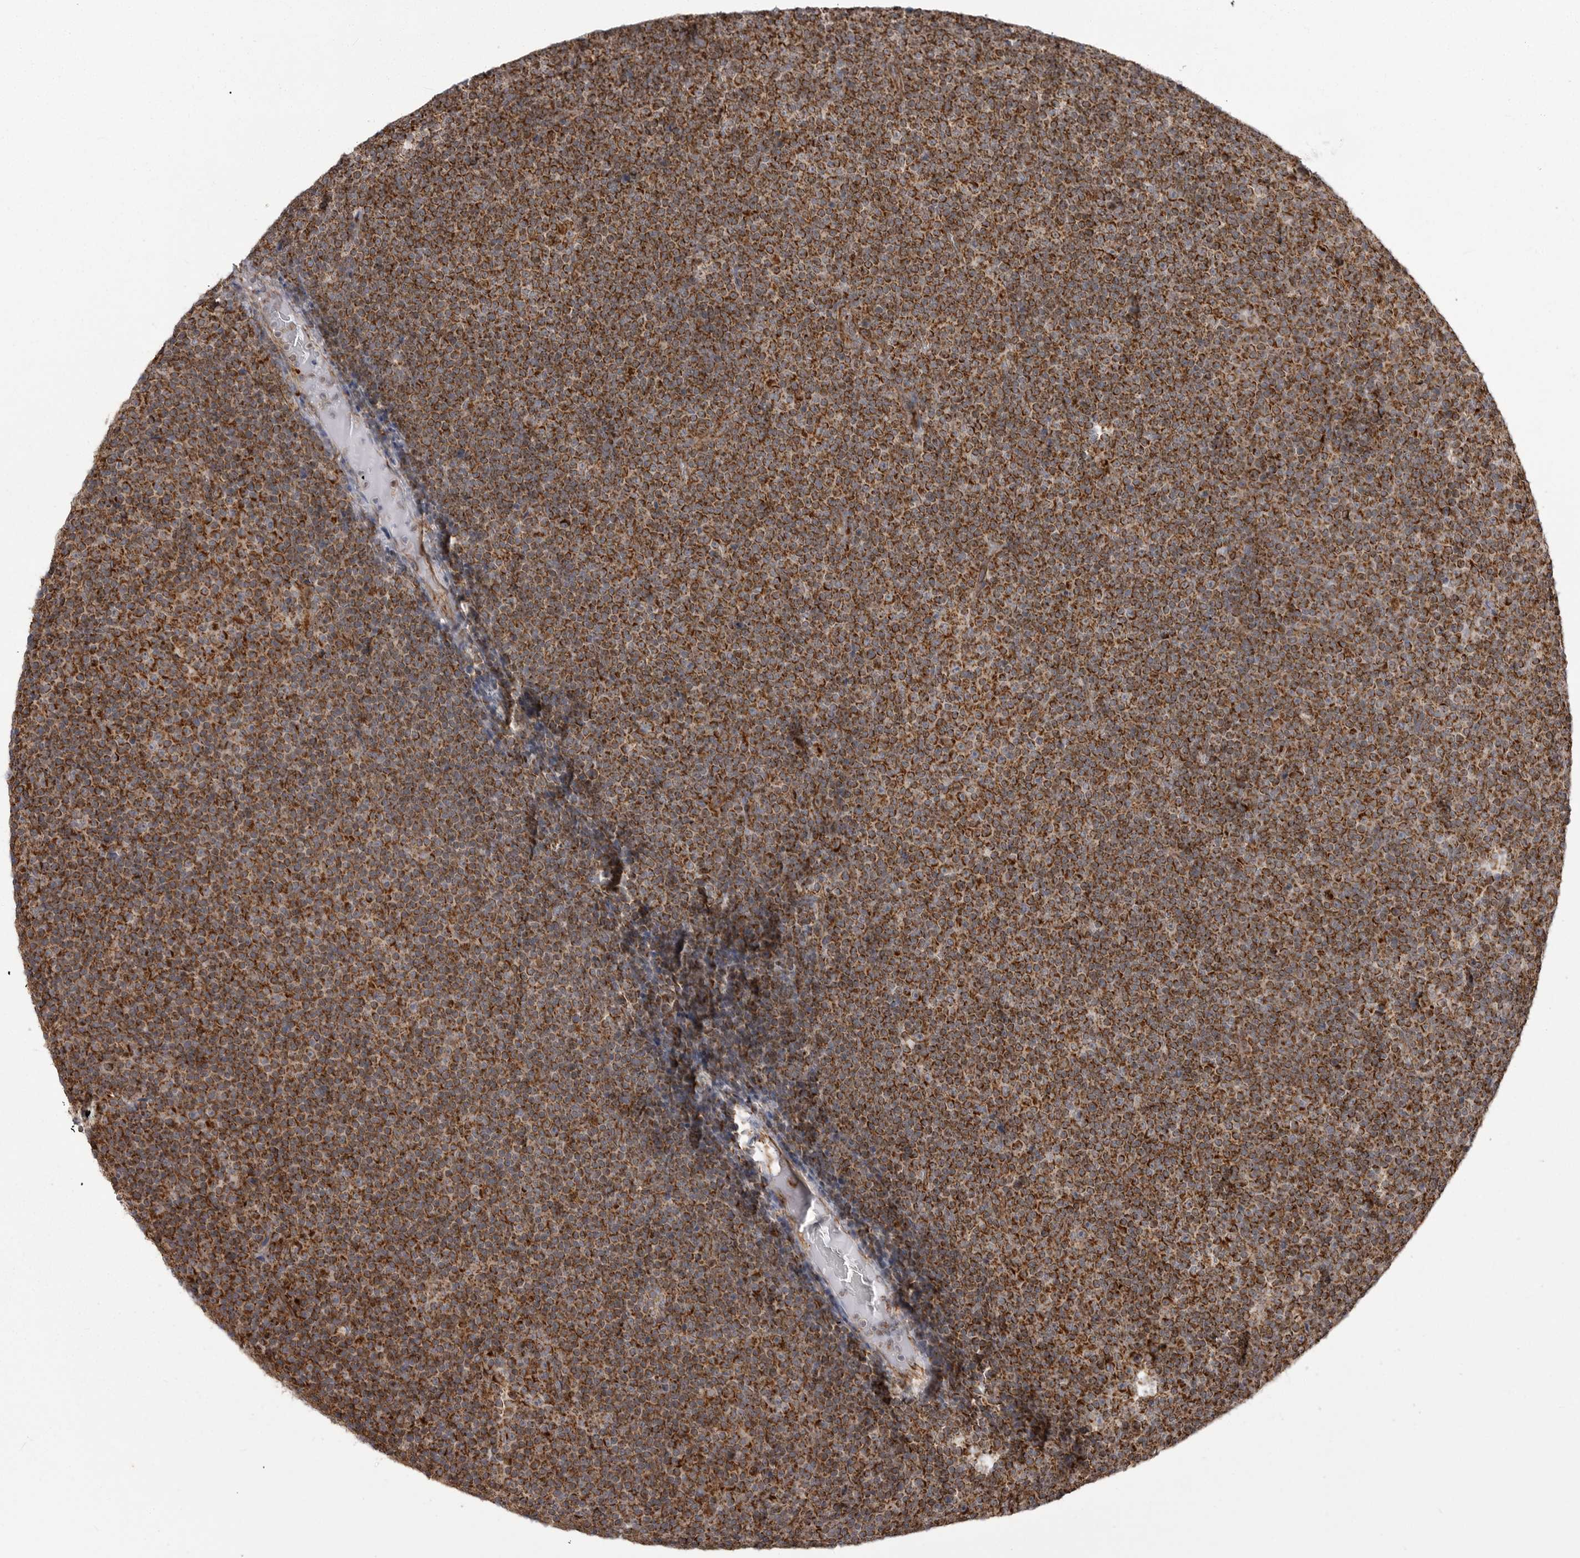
{"staining": {"intensity": "strong", "quantity": ">75%", "location": "cytoplasmic/membranous"}, "tissue": "lymphoma", "cell_type": "Tumor cells", "image_type": "cancer", "snomed": [{"axis": "morphology", "description": "Malignant lymphoma, non-Hodgkin's type, Low grade"}, {"axis": "topography", "description": "Lymph node"}], "caption": "The immunohistochemical stain shows strong cytoplasmic/membranous positivity in tumor cells of lymphoma tissue.", "gene": "FH", "patient": {"sex": "female", "age": 67}}